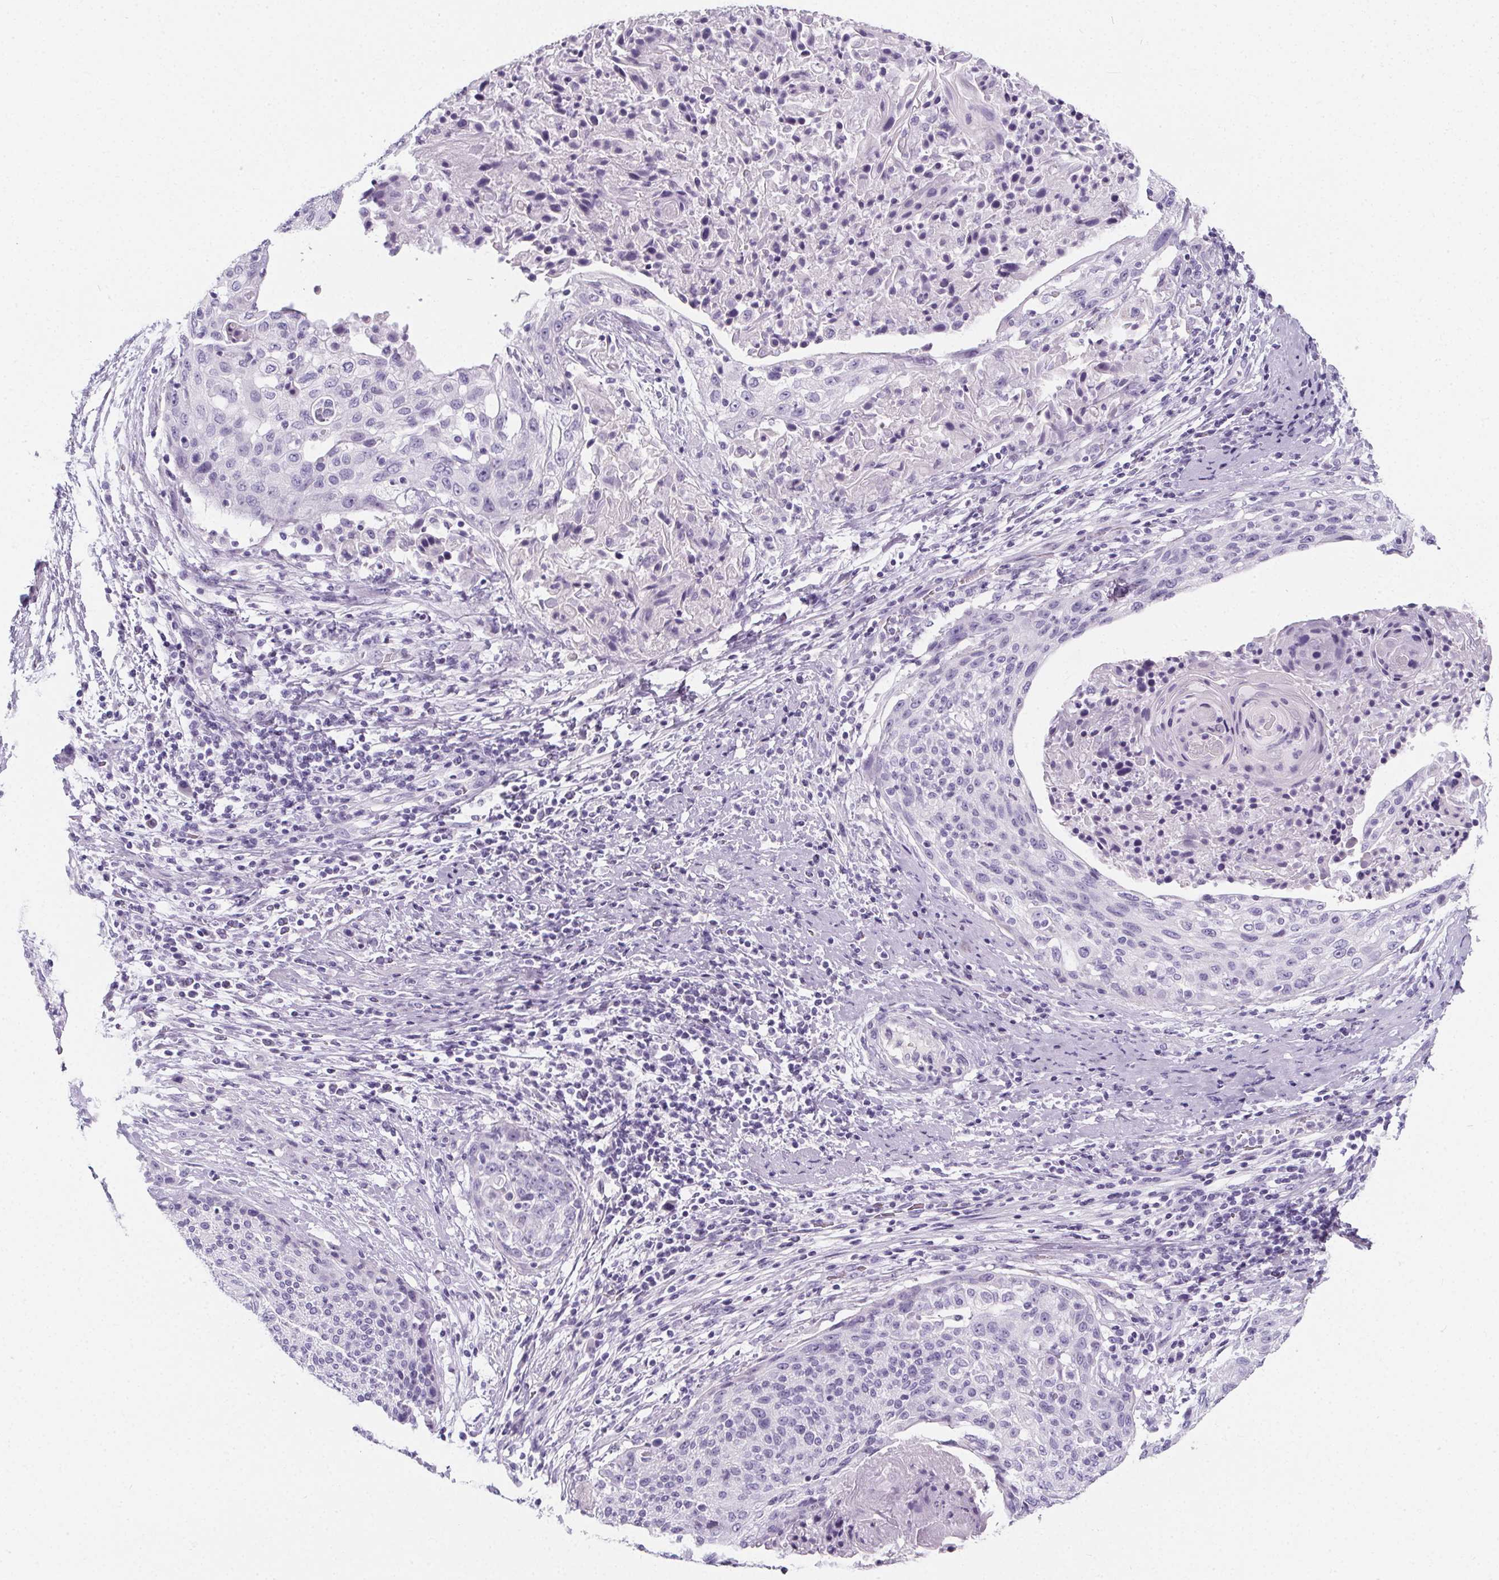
{"staining": {"intensity": "negative", "quantity": "none", "location": "none"}, "tissue": "cervical cancer", "cell_type": "Tumor cells", "image_type": "cancer", "snomed": [{"axis": "morphology", "description": "Squamous cell carcinoma, NOS"}, {"axis": "topography", "description": "Cervix"}], "caption": "High power microscopy histopathology image of an IHC photomicrograph of cervical cancer (squamous cell carcinoma), revealing no significant positivity in tumor cells.", "gene": "ADRB1", "patient": {"sex": "female", "age": 31}}